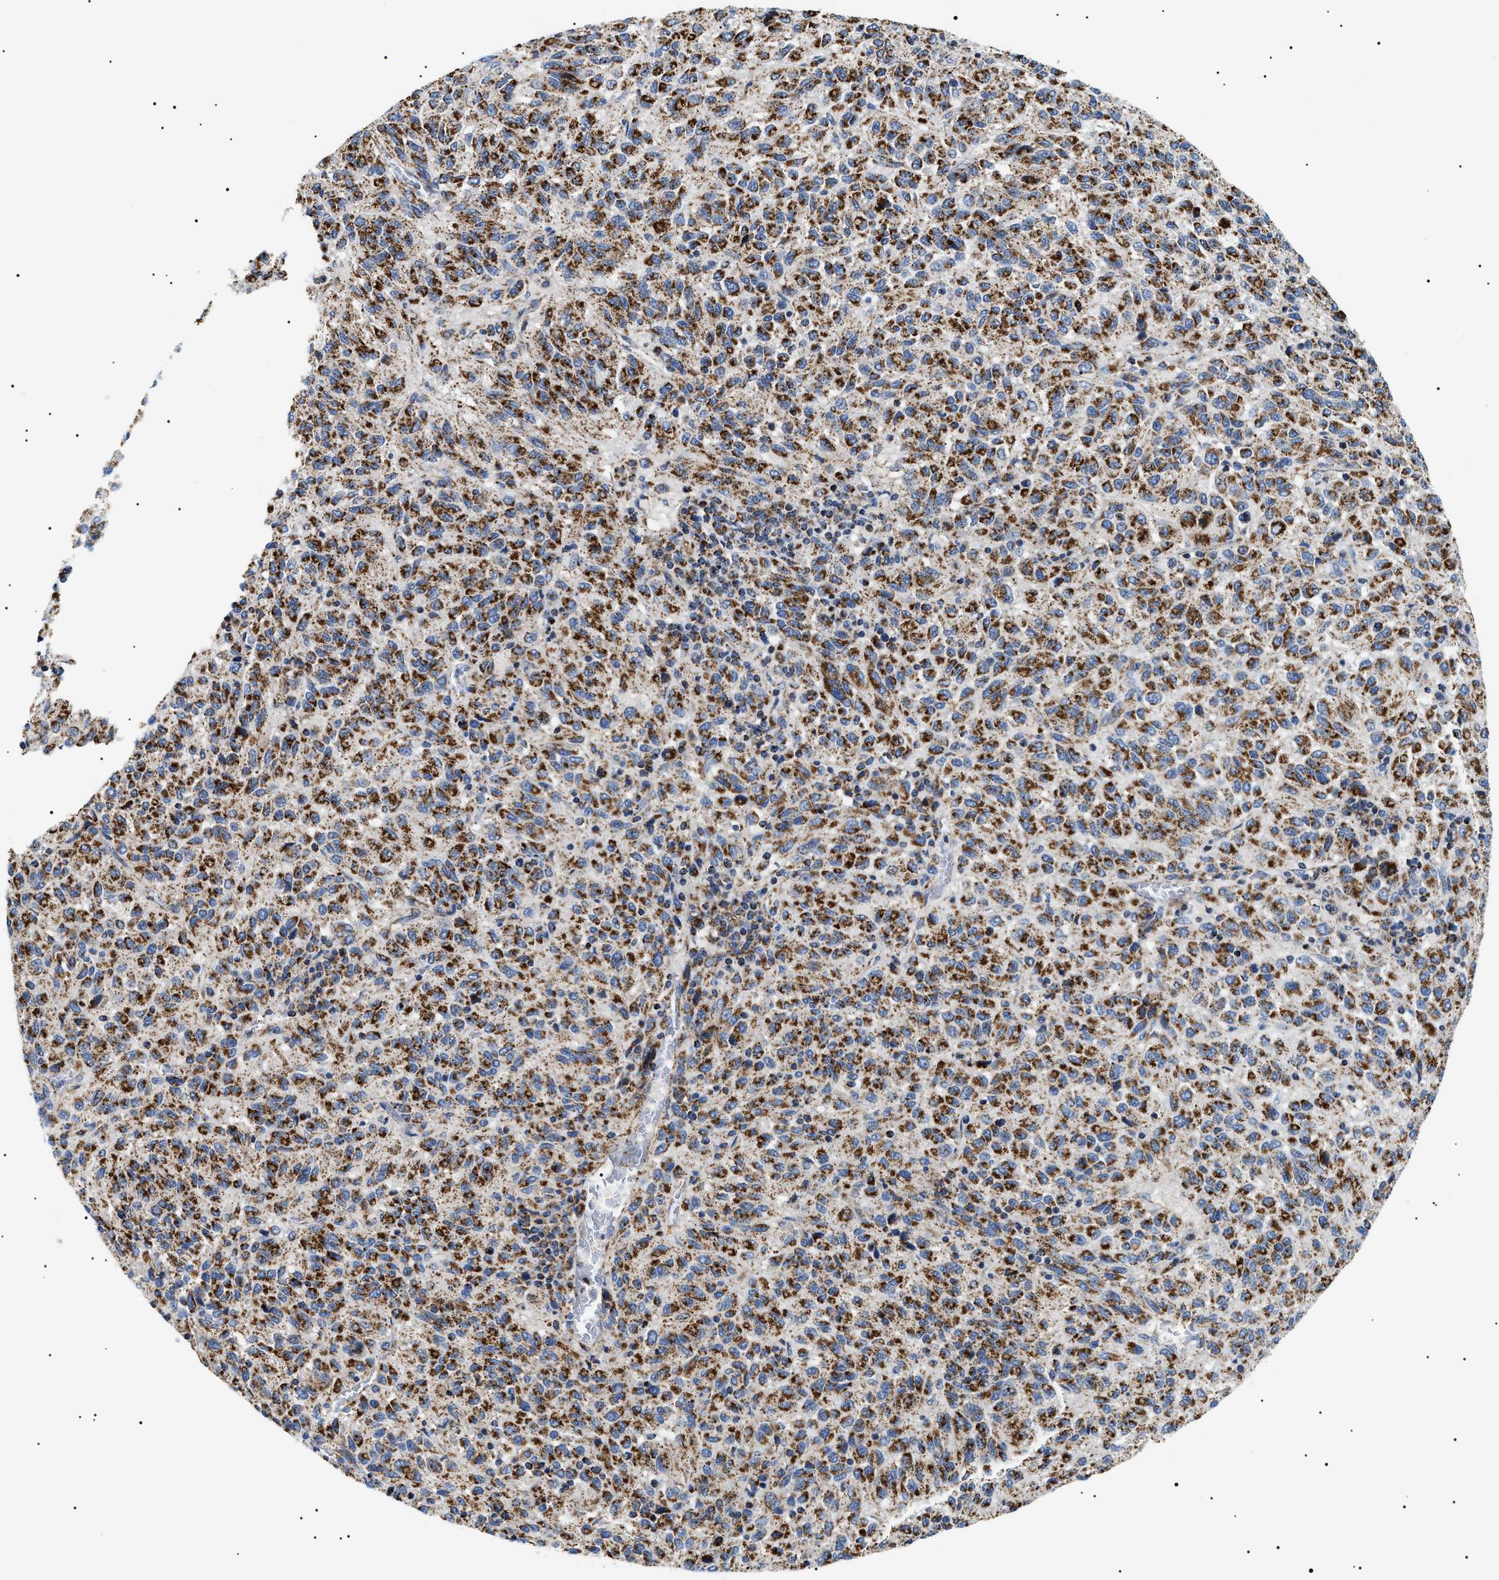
{"staining": {"intensity": "strong", "quantity": "25%-75%", "location": "cytoplasmic/membranous"}, "tissue": "melanoma", "cell_type": "Tumor cells", "image_type": "cancer", "snomed": [{"axis": "morphology", "description": "Malignant melanoma, Metastatic site"}, {"axis": "topography", "description": "Lung"}], "caption": "About 25%-75% of tumor cells in human melanoma demonstrate strong cytoplasmic/membranous protein expression as visualized by brown immunohistochemical staining.", "gene": "OXSM", "patient": {"sex": "male", "age": 64}}